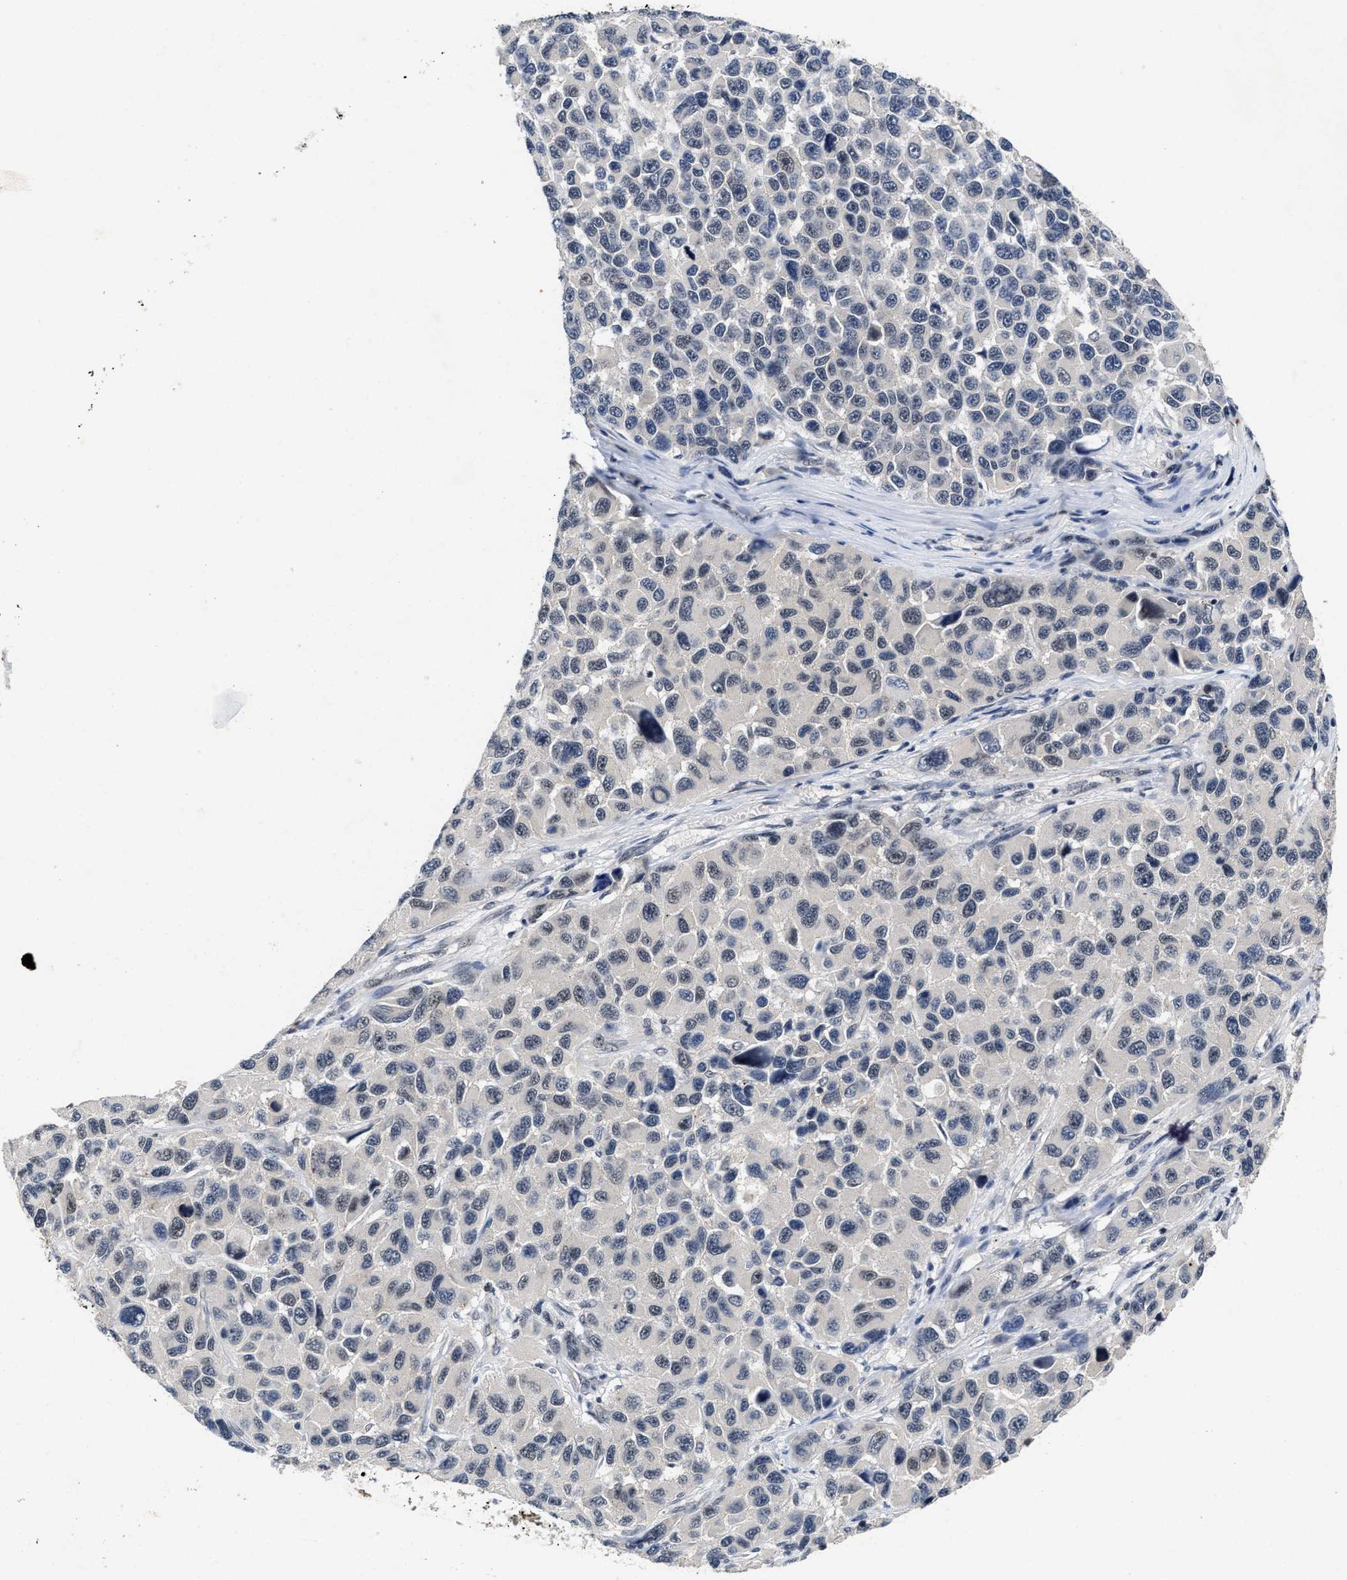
{"staining": {"intensity": "negative", "quantity": "none", "location": "none"}, "tissue": "melanoma", "cell_type": "Tumor cells", "image_type": "cancer", "snomed": [{"axis": "morphology", "description": "Malignant melanoma, NOS"}, {"axis": "topography", "description": "Skin"}], "caption": "Immunohistochemistry (IHC) image of neoplastic tissue: human melanoma stained with DAB demonstrates no significant protein positivity in tumor cells.", "gene": "INIP", "patient": {"sex": "male", "age": 53}}